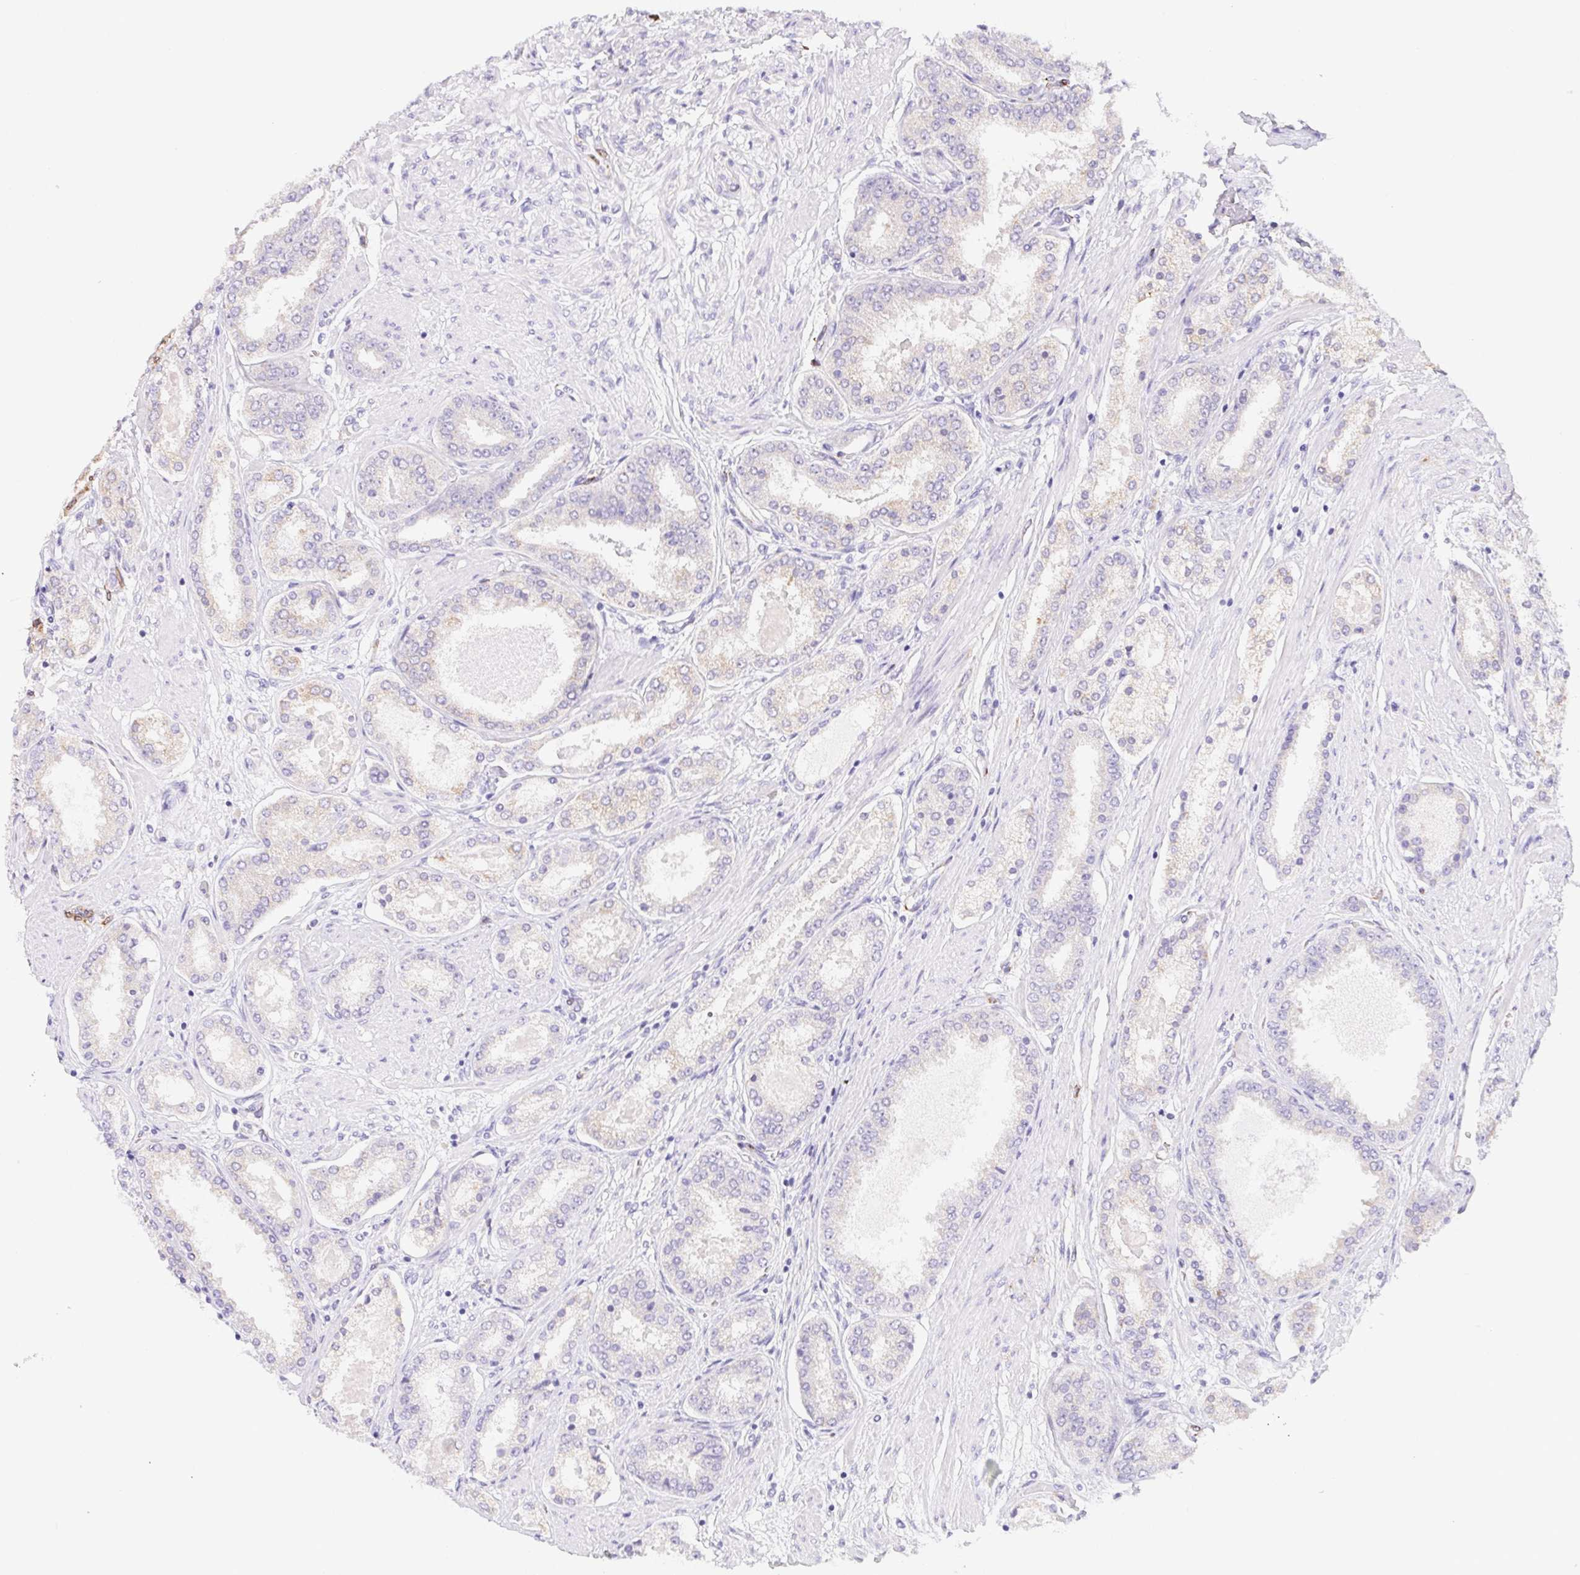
{"staining": {"intensity": "weak", "quantity": "<25%", "location": "cytoplasmic/membranous"}, "tissue": "prostate cancer", "cell_type": "Tumor cells", "image_type": "cancer", "snomed": [{"axis": "morphology", "description": "Adenocarcinoma, High grade"}, {"axis": "topography", "description": "Prostate"}], "caption": "Protein analysis of prostate adenocarcinoma (high-grade) reveals no significant positivity in tumor cells.", "gene": "HRC", "patient": {"sex": "male", "age": 63}}